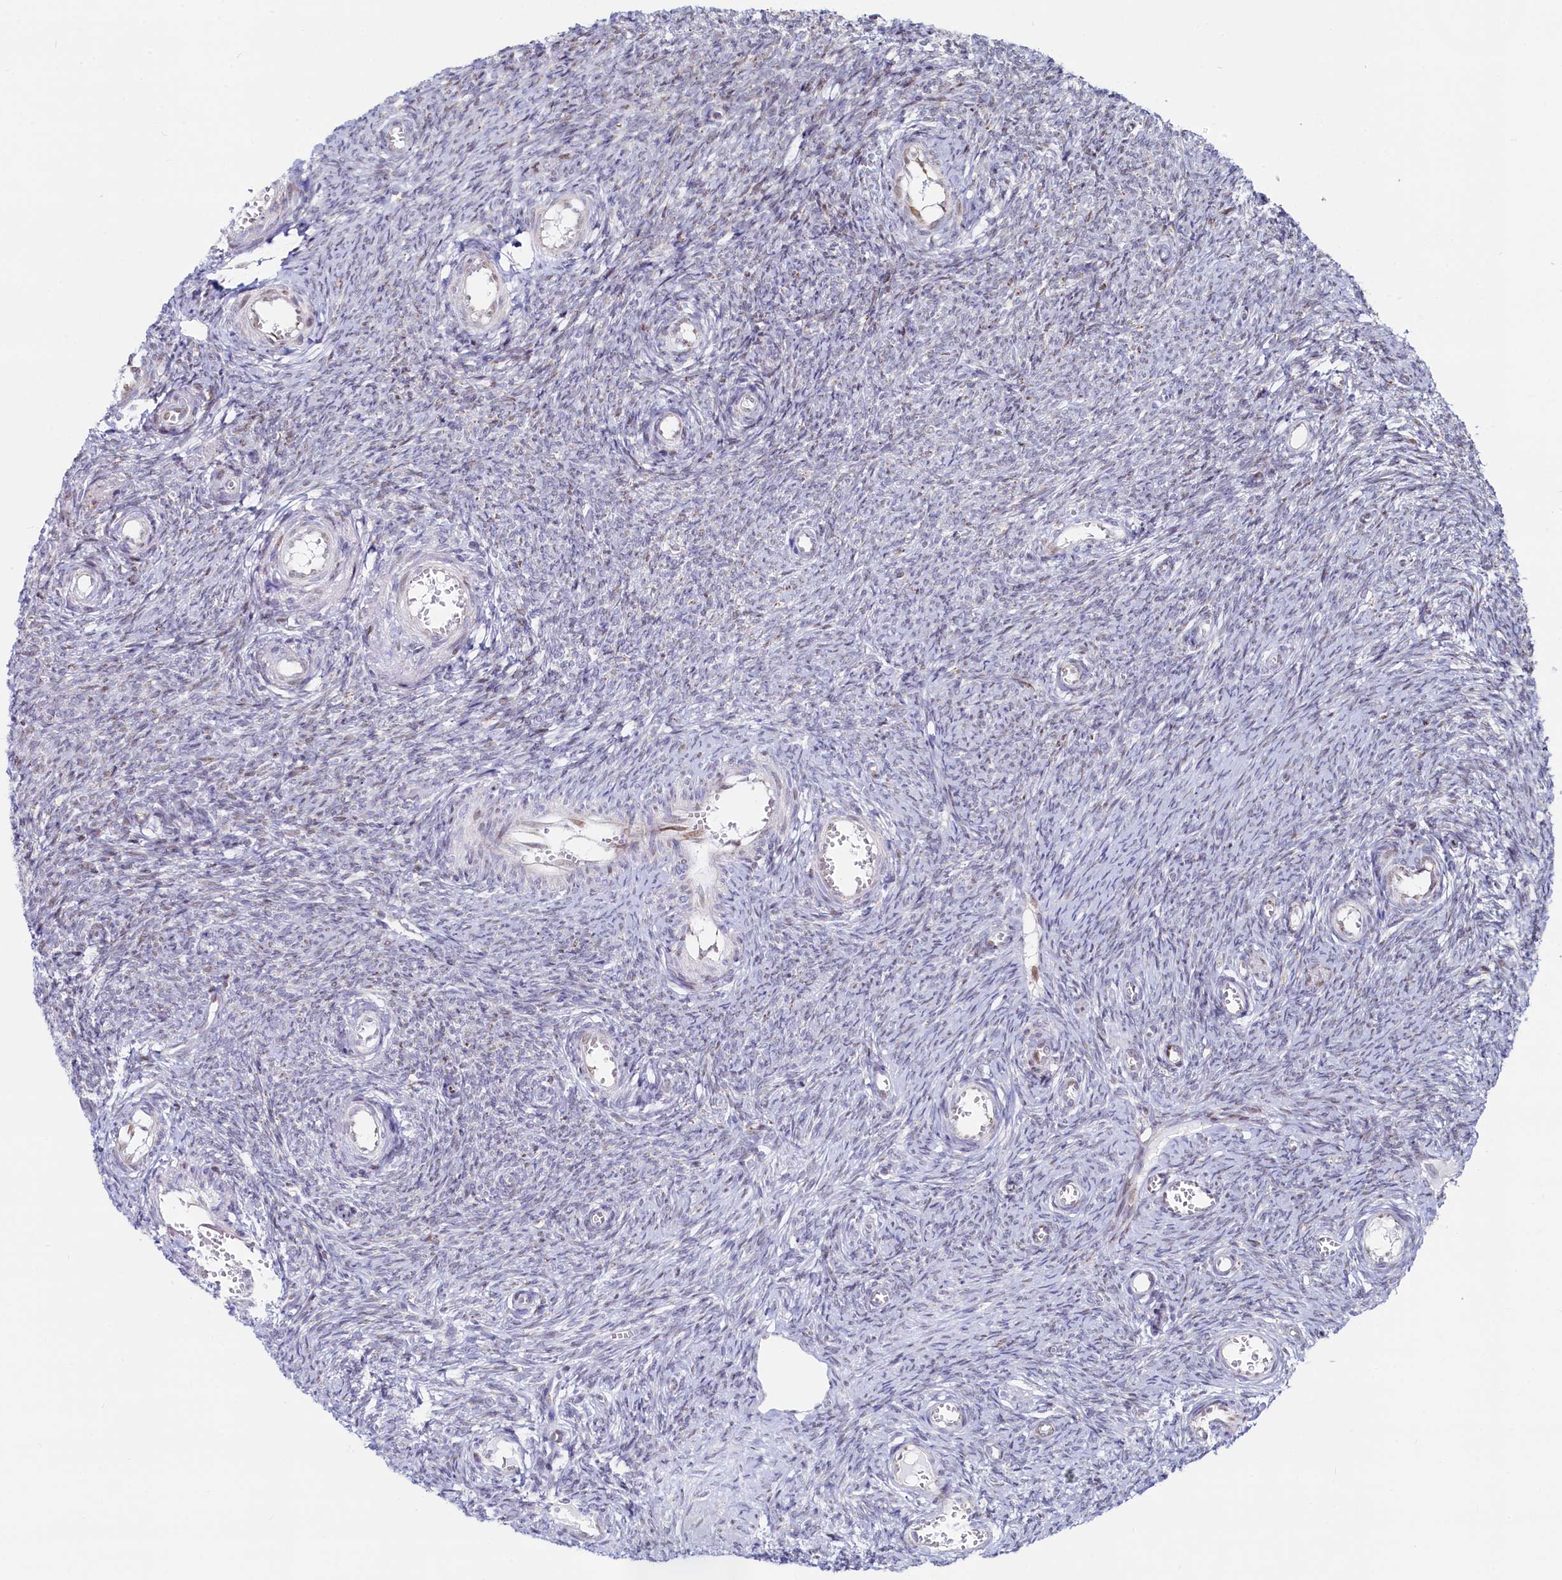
{"staining": {"intensity": "moderate", "quantity": "<25%", "location": "cytoplasmic/membranous"}, "tissue": "ovary", "cell_type": "Ovarian stroma cells", "image_type": "normal", "snomed": [{"axis": "morphology", "description": "Normal tissue, NOS"}, {"axis": "topography", "description": "Ovary"}], "caption": "Moderate cytoplasmic/membranous staining is seen in approximately <25% of ovarian stroma cells in benign ovary. Using DAB (3,3'-diaminobenzidine) (brown) and hematoxylin (blue) stains, captured at high magnification using brightfield microscopy.", "gene": "HDGFL3", "patient": {"sex": "female", "age": 44}}